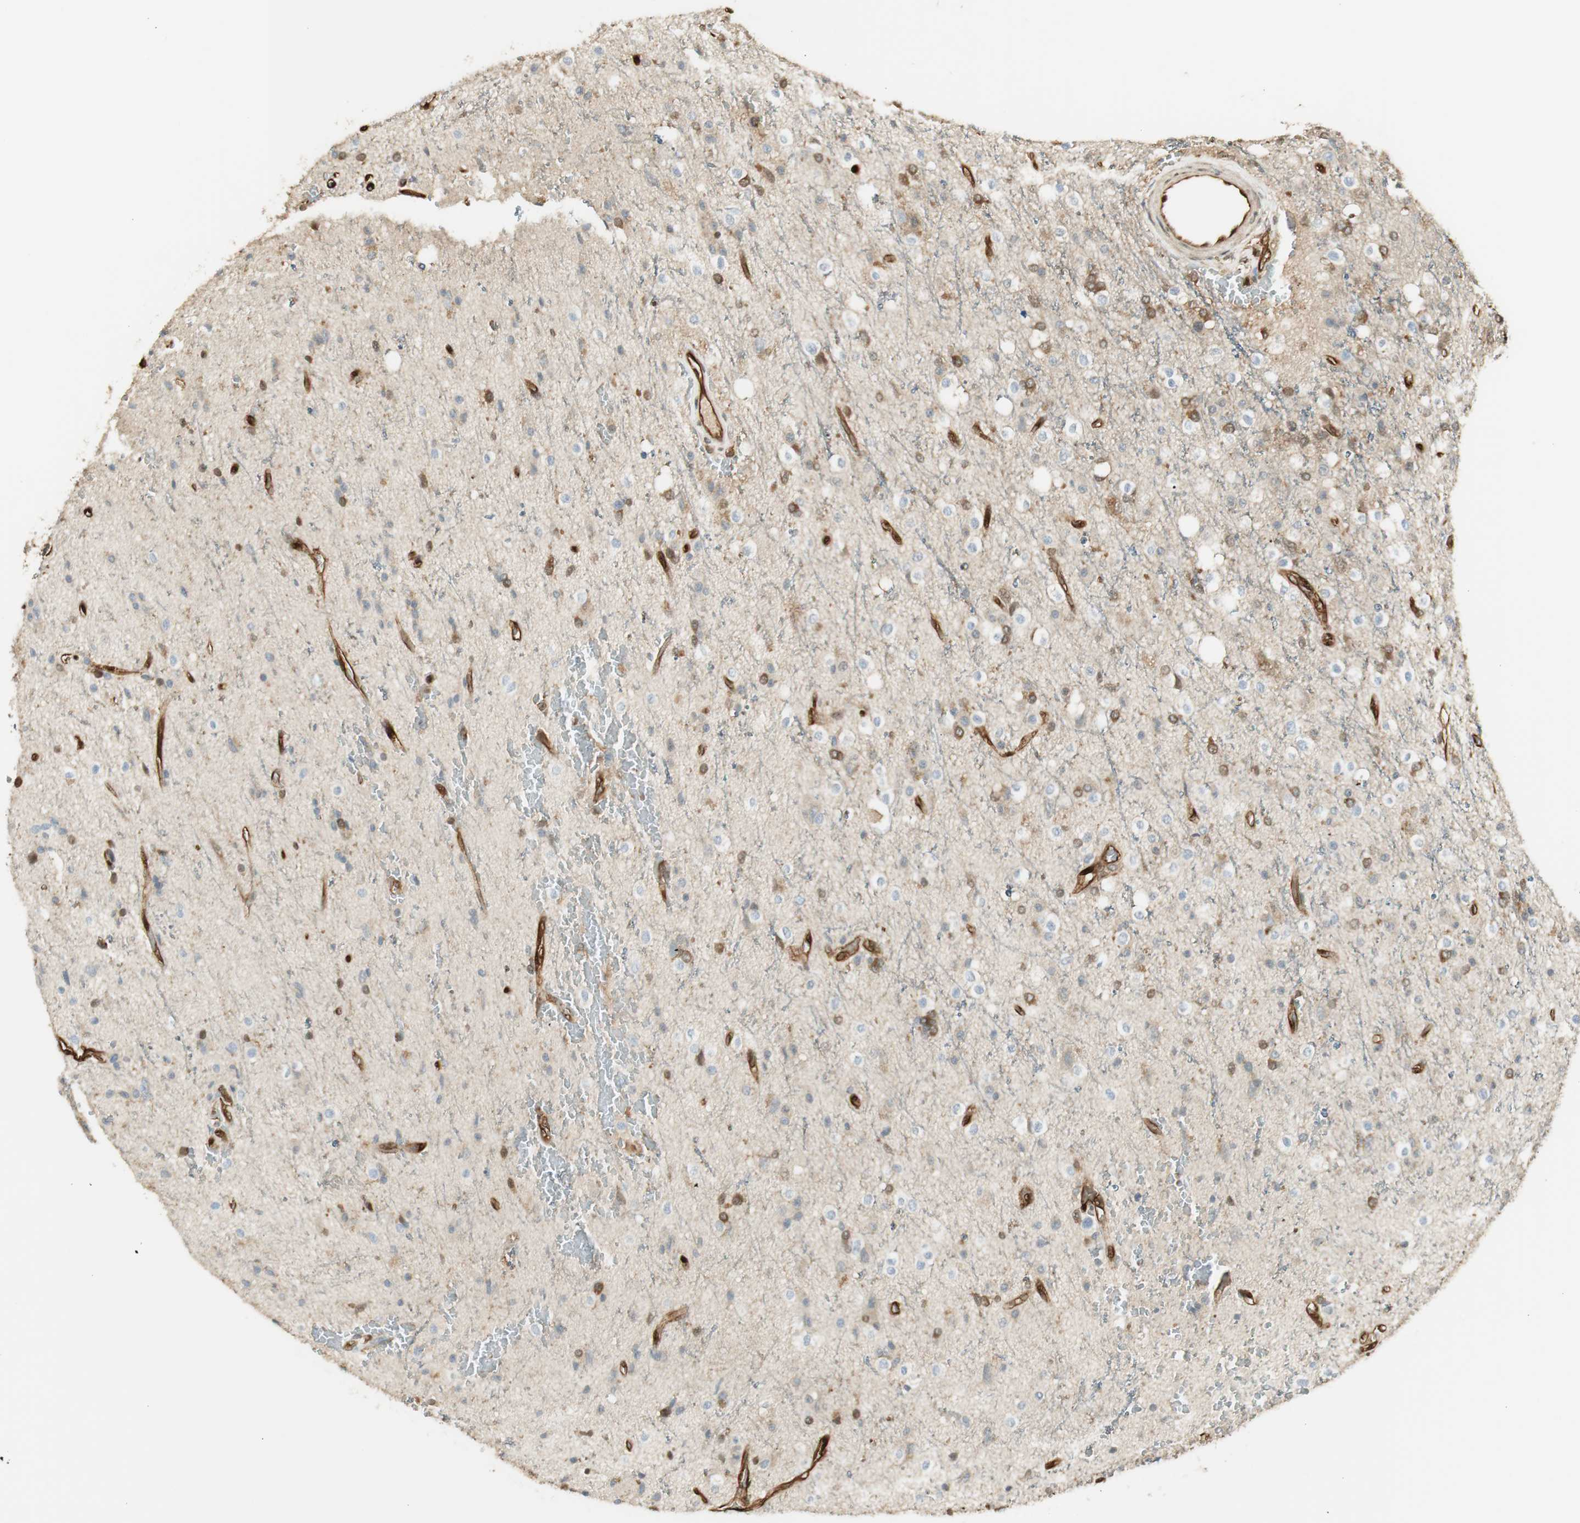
{"staining": {"intensity": "negative", "quantity": "none", "location": "none"}, "tissue": "glioma", "cell_type": "Tumor cells", "image_type": "cancer", "snomed": [{"axis": "morphology", "description": "Glioma, malignant, High grade"}, {"axis": "topography", "description": "Brain"}], "caption": "The micrograph reveals no staining of tumor cells in high-grade glioma (malignant). (Brightfield microscopy of DAB immunohistochemistry (IHC) at high magnification).", "gene": "SERPINB6", "patient": {"sex": "male", "age": 47}}